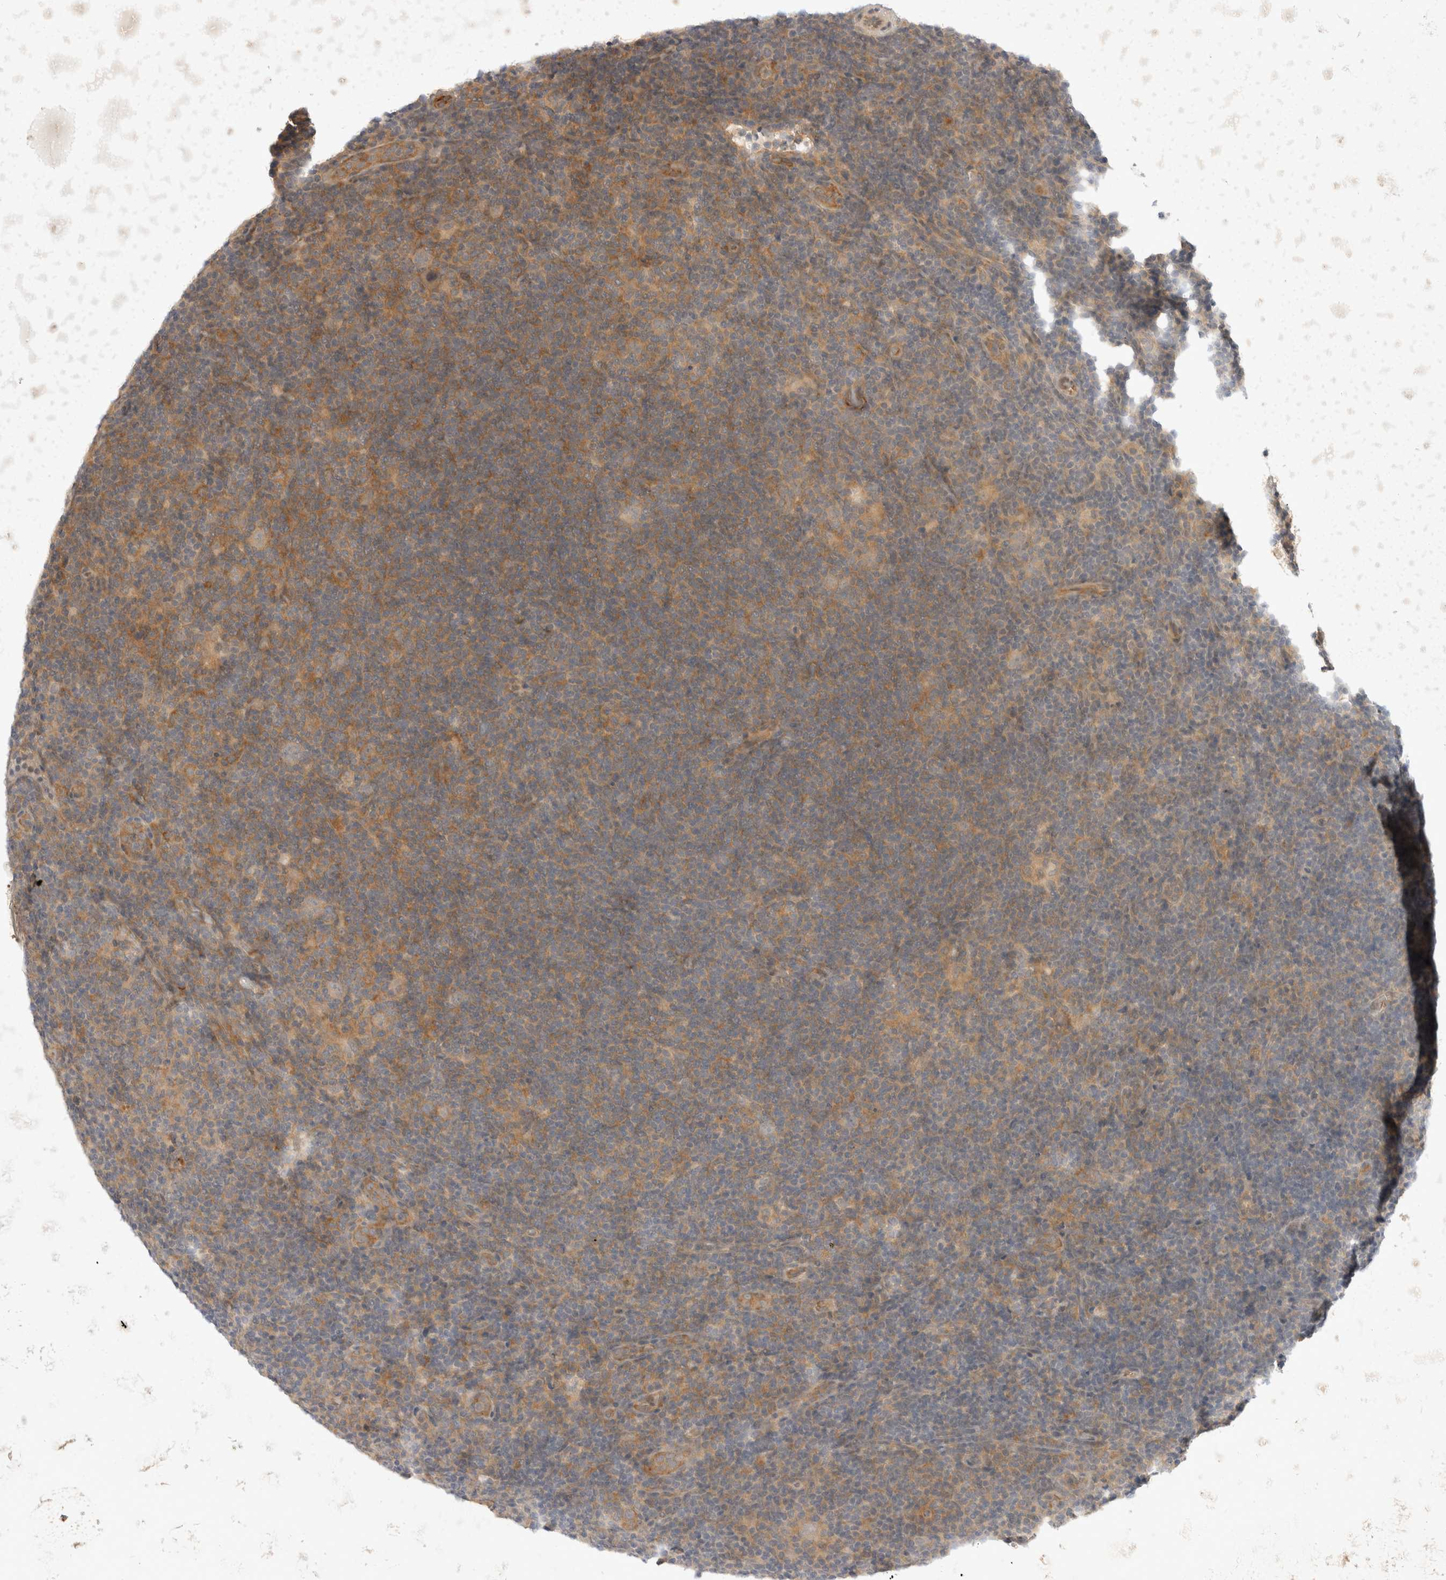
{"staining": {"intensity": "moderate", "quantity": ">75%", "location": "cytoplasmic/membranous"}, "tissue": "lymphoma", "cell_type": "Tumor cells", "image_type": "cancer", "snomed": [{"axis": "morphology", "description": "Hodgkin's disease, NOS"}, {"axis": "topography", "description": "Lymph node"}], "caption": "A medium amount of moderate cytoplasmic/membranous positivity is identified in about >75% of tumor cells in Hodgkin's disease tissue. The staining was performed using DAB (3,3'-diaminobenzidine) to visualize the protein expression in brown, while the nuclei were stained in blue with hematoxylin (Magnification: 20x).", "gene": "EIF4G3", "patient": {"sex": "female", "age": 57}}